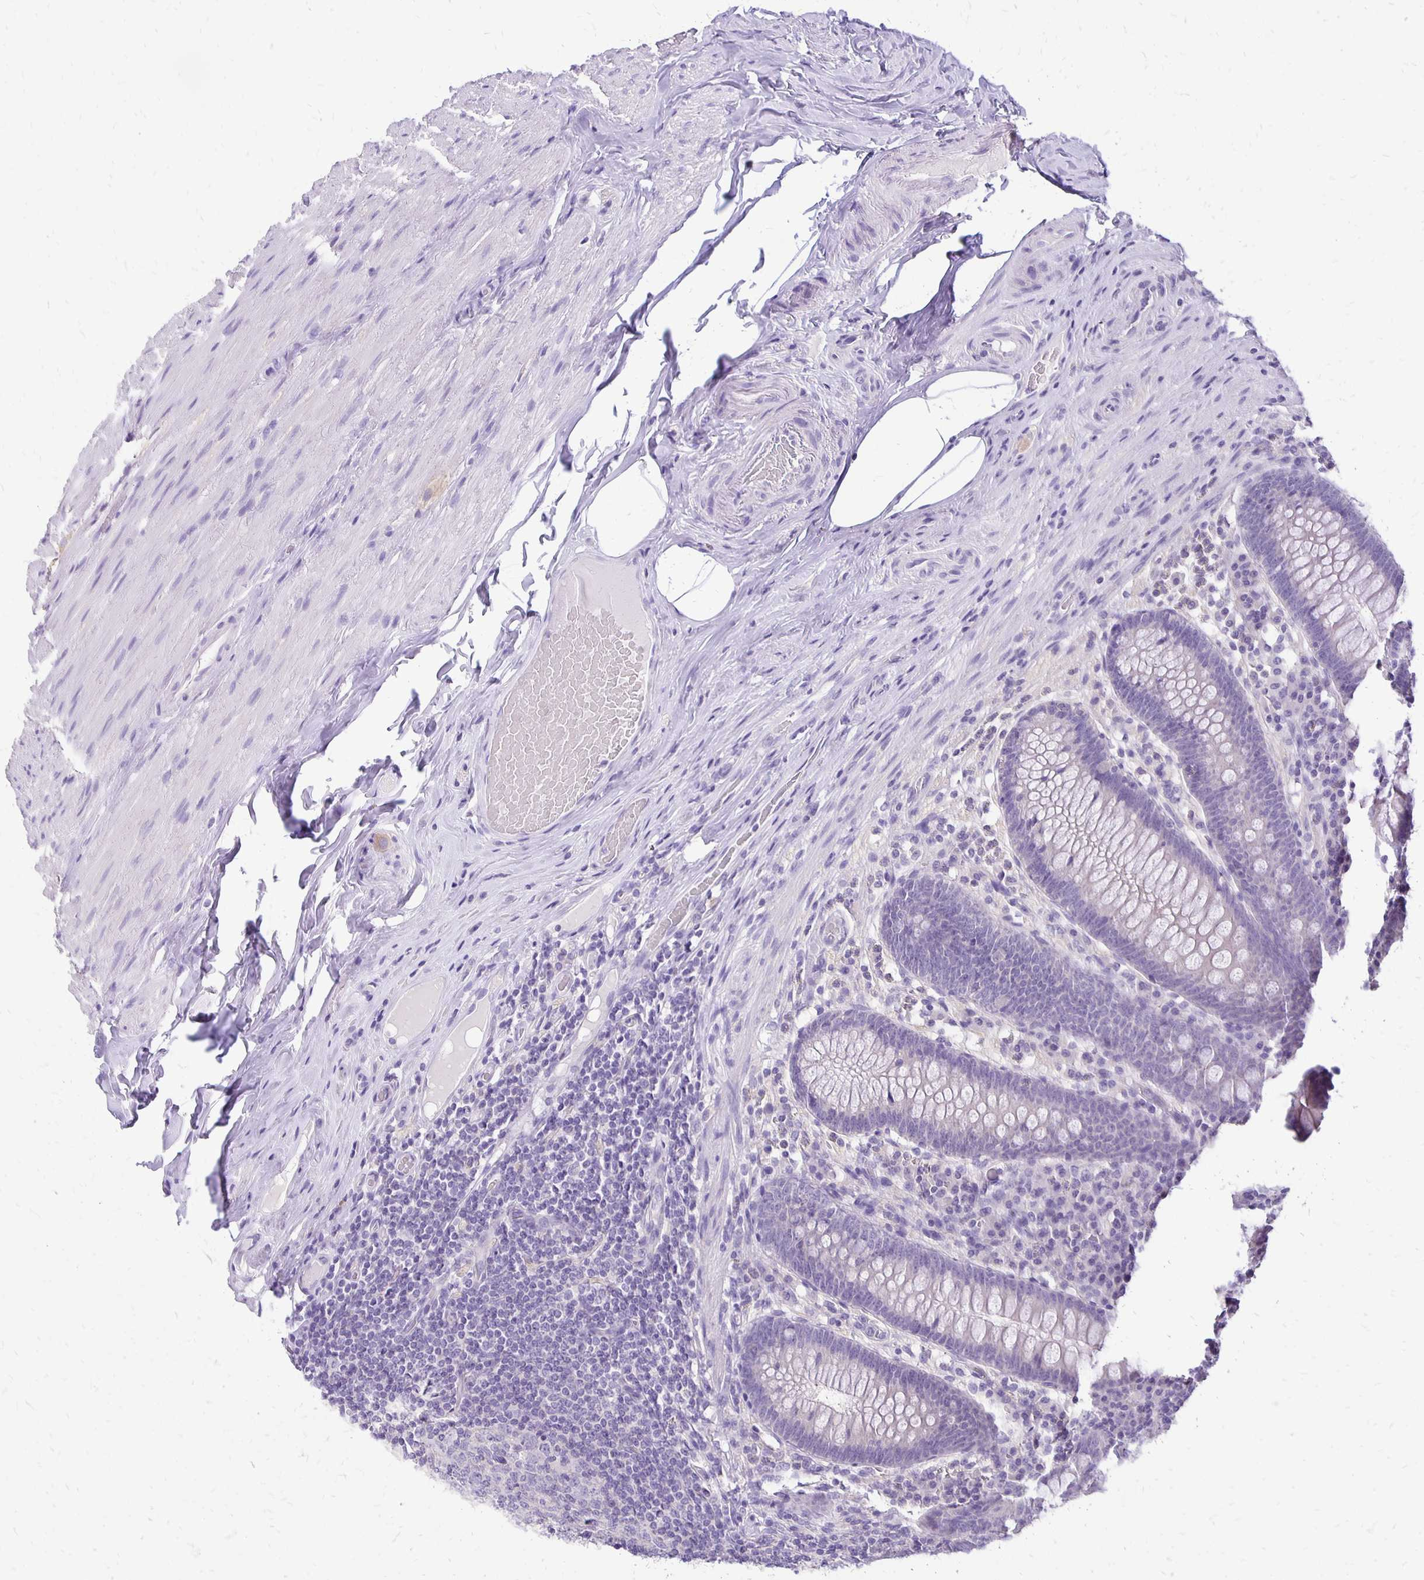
{"staining": {"intensity": "negative", "quantity": "none", "location": "none"}, "tissue": "appendix", "cell_type": "Glandular cells", "image_type": "normal", "snomed": [{"axis": "morphology", "description": "Normal tissue, NOS"}, {"axis": "topography", "description": "Appendix"}], "caption": "Glandular cells show no significant positivity in normal appendix.", "gene": "ANKRD45", "patient": {"sex": "male", "age": 71}}